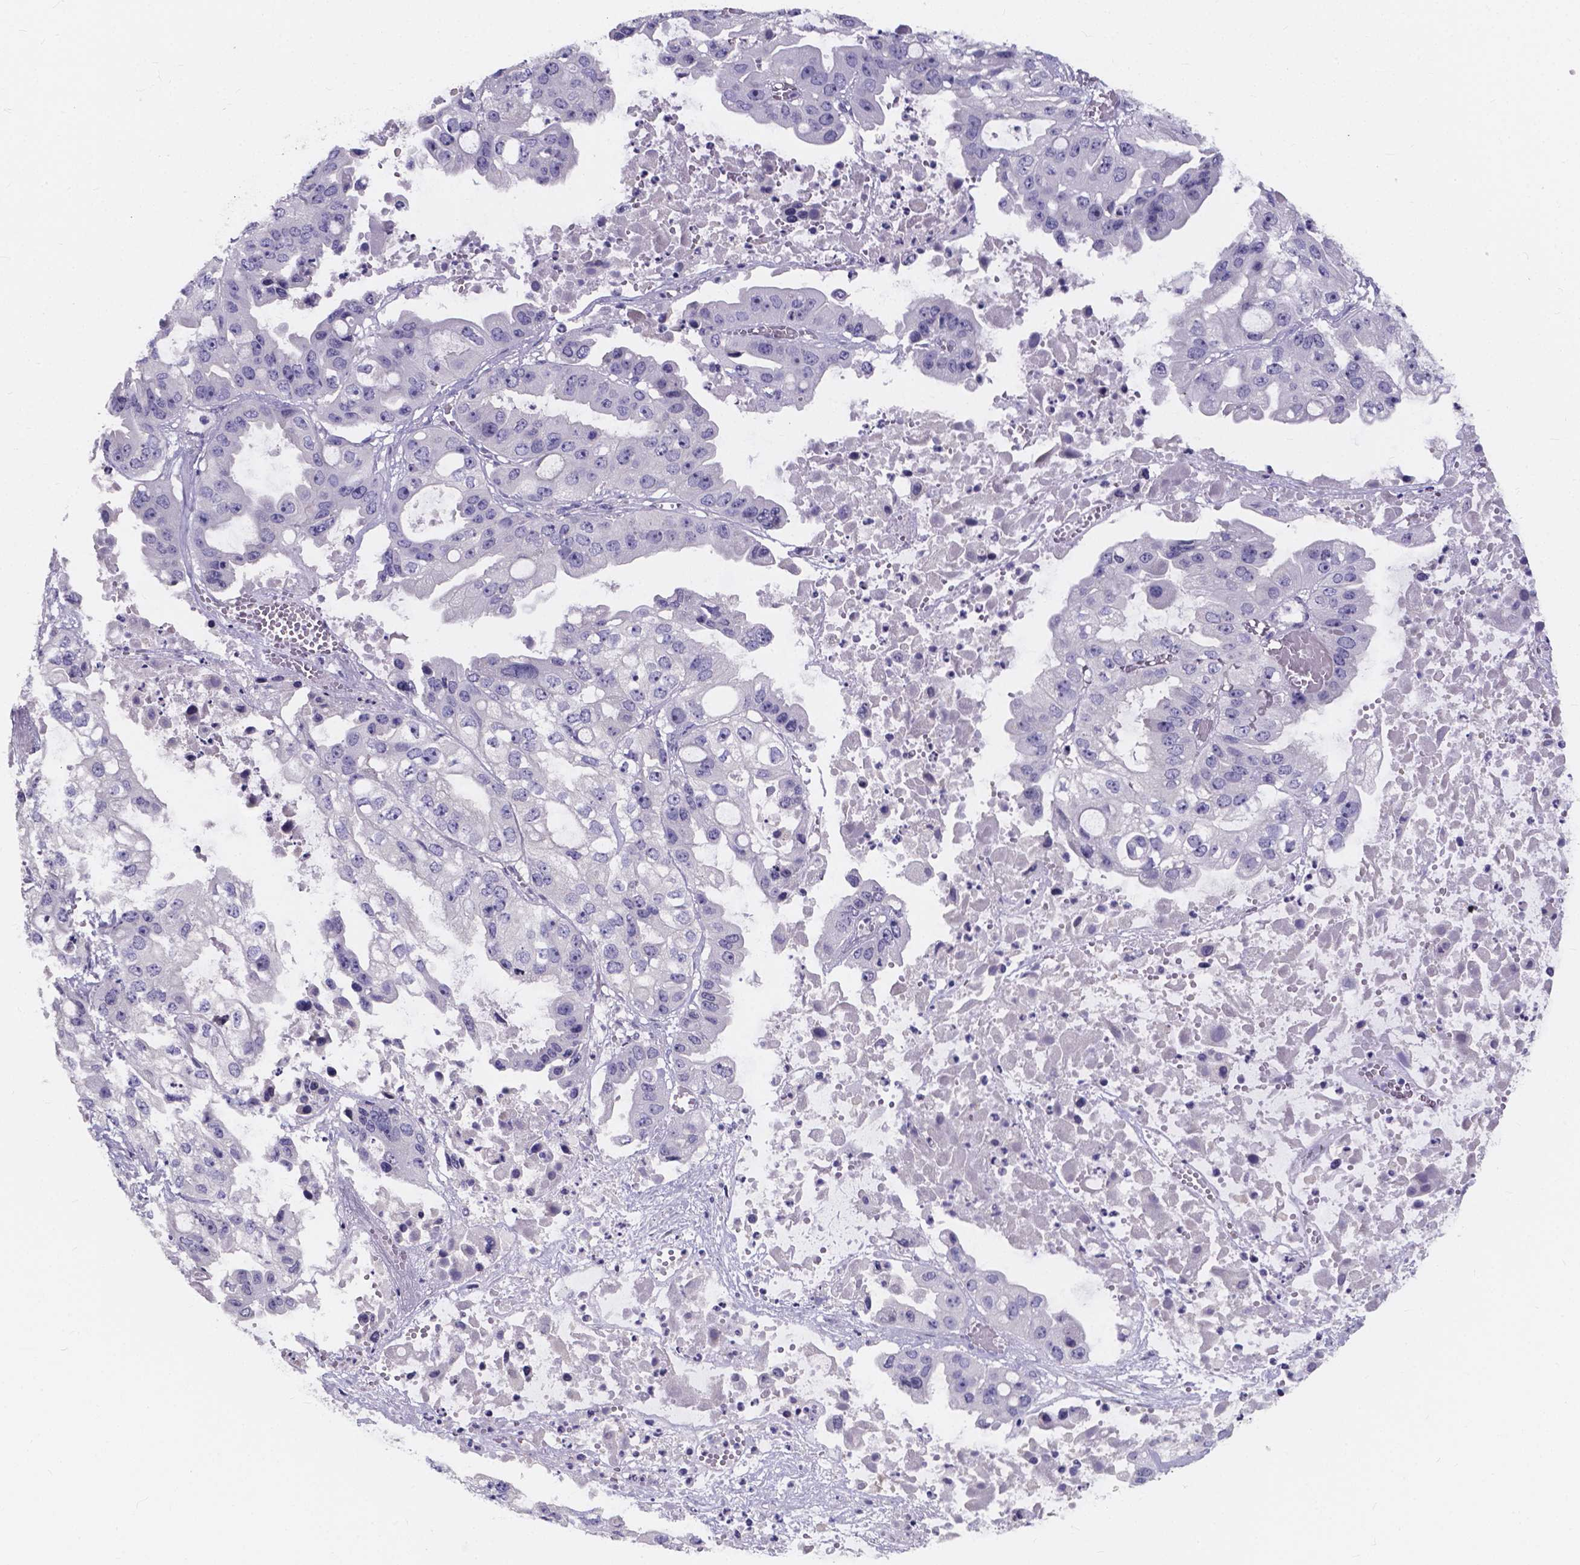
{"staining": {"intensity": "negative", "quantity": "none", "location": "none"}, "tissue": "ovarian cancer", "cell_type": "Tumor cells", "image_type": "cancer", "snomed": [{"axis": "morphology", "description": "Cystadenocarcinoma, serous, NOS"}, {"axis": "topography", "description": "Ovary"}], "caption": "A high-resolution image shows IHC staining of ovarian serous cystadenocarcinoma, which shows no significant expression in tumor cells. Brightfield microscopy of immunohistochemistry stained with DAB (brown) and hematoxylin (blue), captured at high magnification.", "gene": "SPOCD1", "patient": {"sex": "female", "age": 56}}